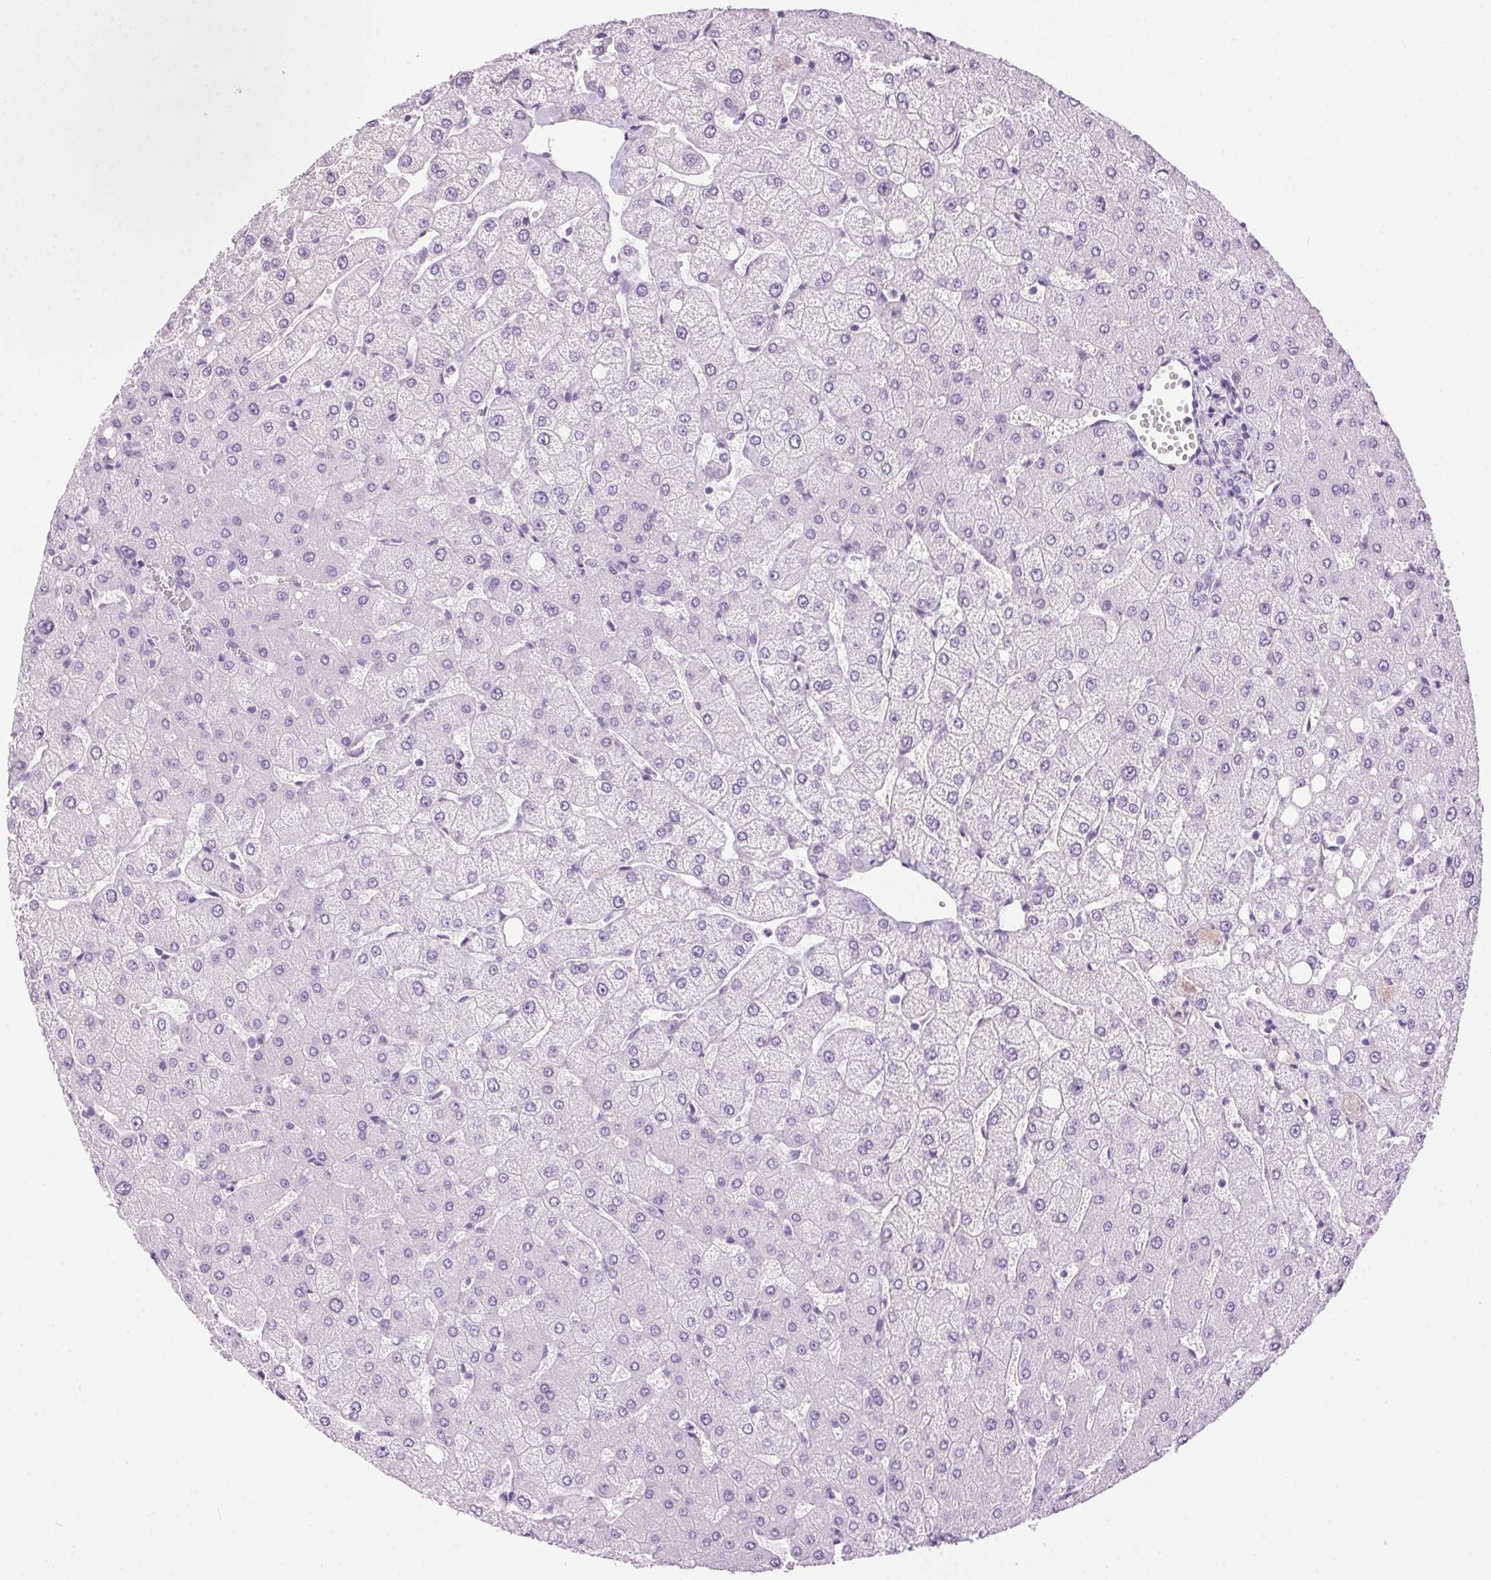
{"staining": {"intensity": "negative", "quantity": "none", "location": "none"}, "tissue": "liver", "cell_type": "Cholangiocytes", "image_type": "normal", "snomed": [{"axis": "morphology", "description": "Normal tissue, NOS"}, {"axis": "topography", "description": "Liver"}], "caption": "Normal liver was stained to show a protein in brown. There is no significant expression in cholangiocytes.", "gene": "SP7", "patient": {"sex": "female", "age": 54}}